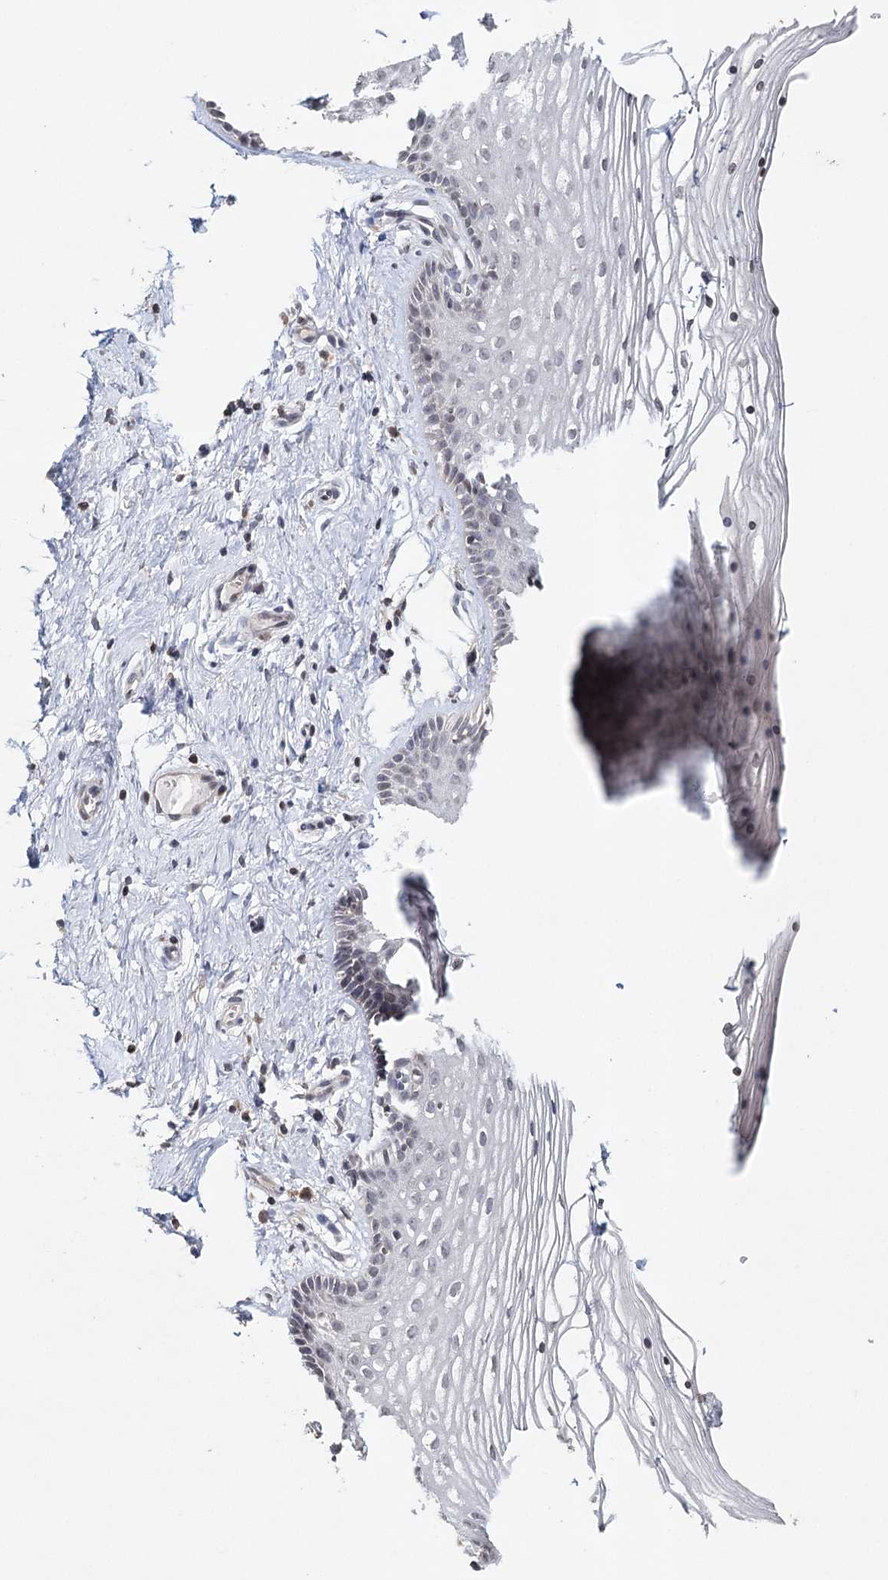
{"staining": {"intensity": "negative", "quantity": "none", "location": "none"}, "tissue": "vagina", "cell_type": "Squamous epithelial cells", "image_type": "normal", "snomed": [{"axis": "morphology", "description": "Normal tissue, NOS"}, {"axis": "topography", "description": "Vagina"}], "caption": "Vagina stained for a protein using IHC displays no expression squamous epithelial cells.", "gene": "ICOS", "patient": {"sex": "female", "age": 46}}